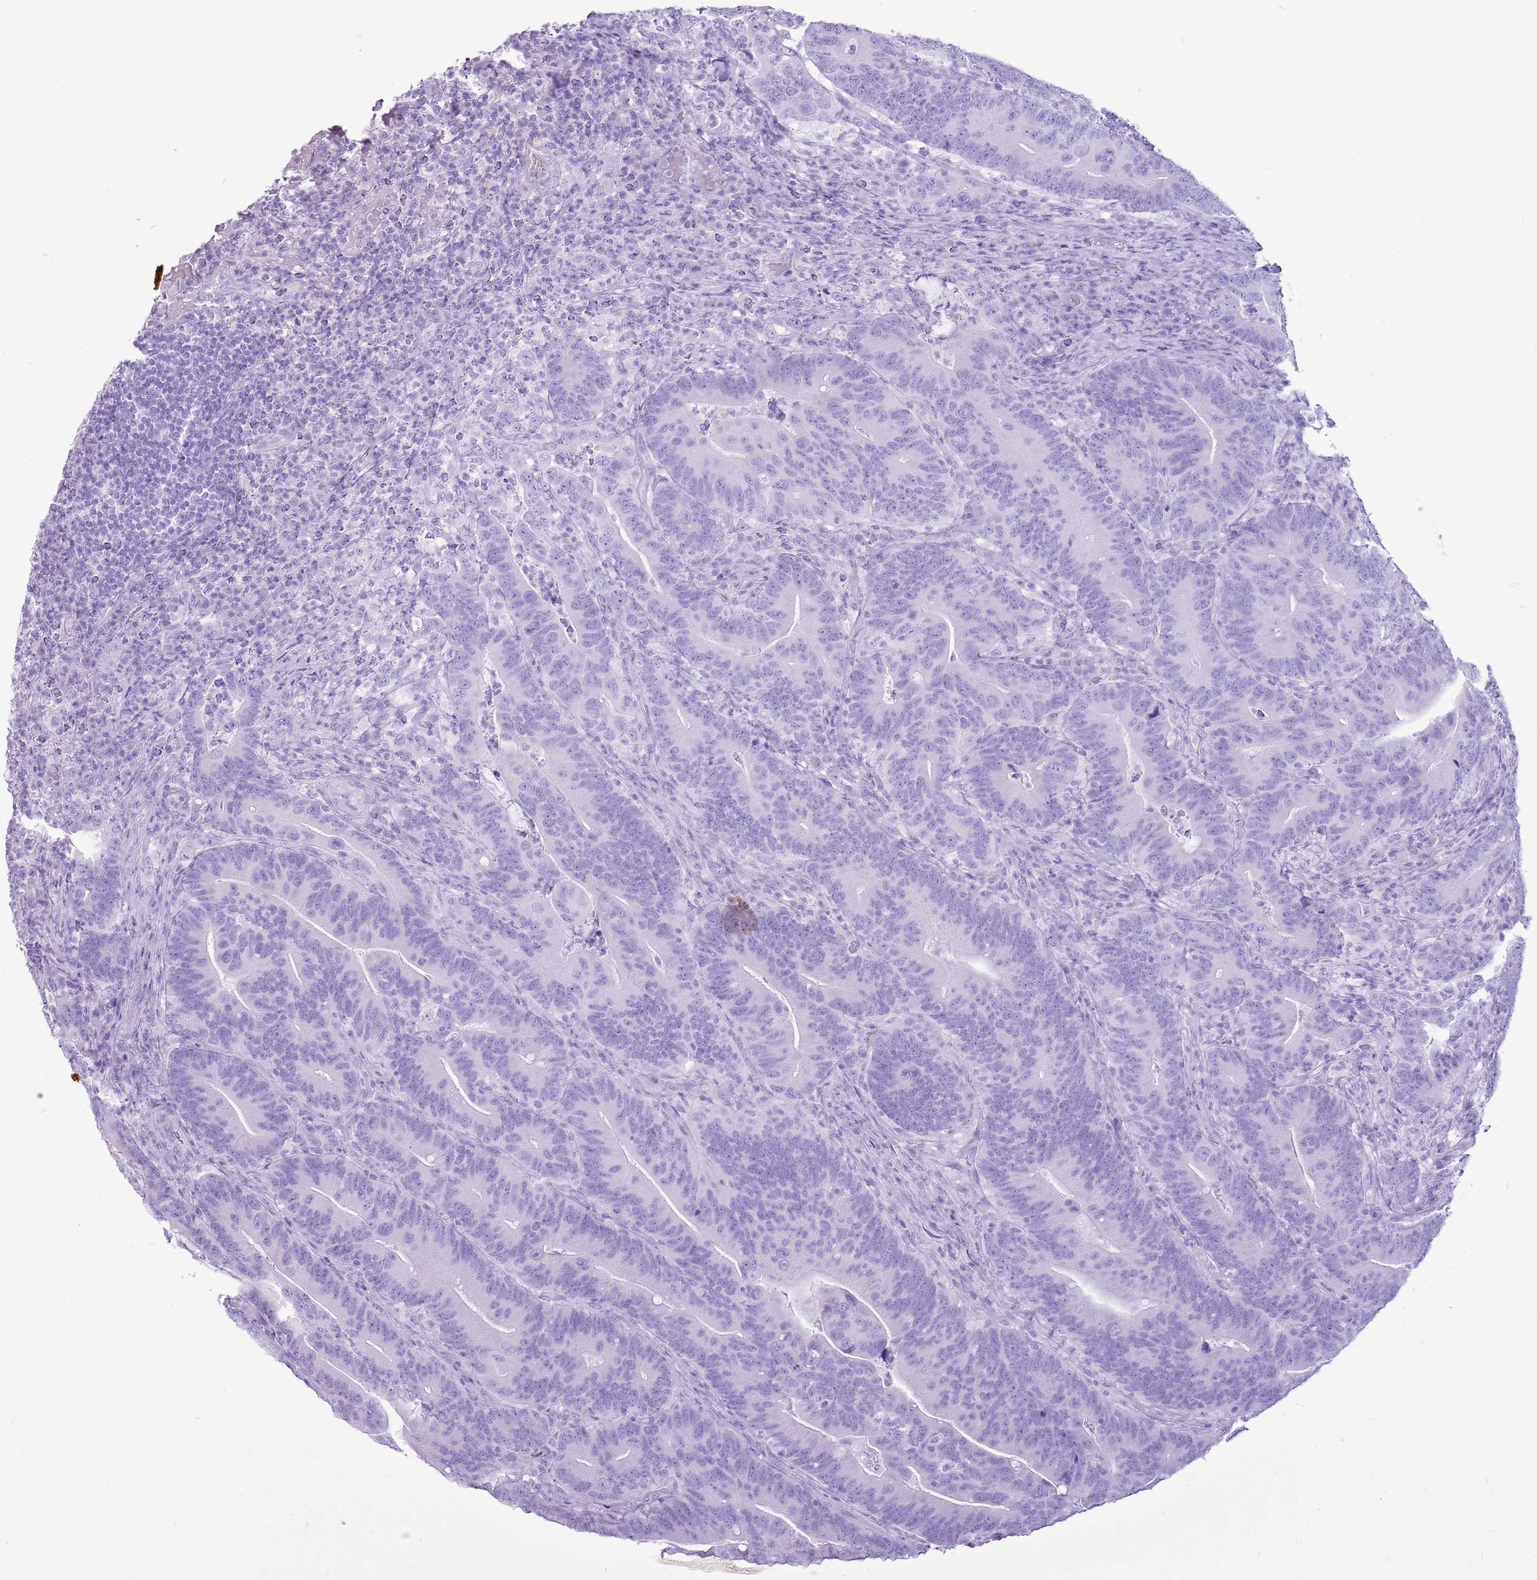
{"staining": {"intensity": "negative", "quantity": "none", "location": "none"}, "tissue": "colorectal cancer", "cell_type": "Tumor cells", "image_type": "cancer", "snomed": [{"axis": "morphology", "description": "Adenocarcinoma, NOS"}, {"axis": "topography", "description": "Colon"}], "caption": "IHC image of human colorectal adenocarcinoma stained for a protein (brown), which reveals no staining in tumor cells.", "gene": "CNFN", "patient": {"sex": "female", "age": 66}}